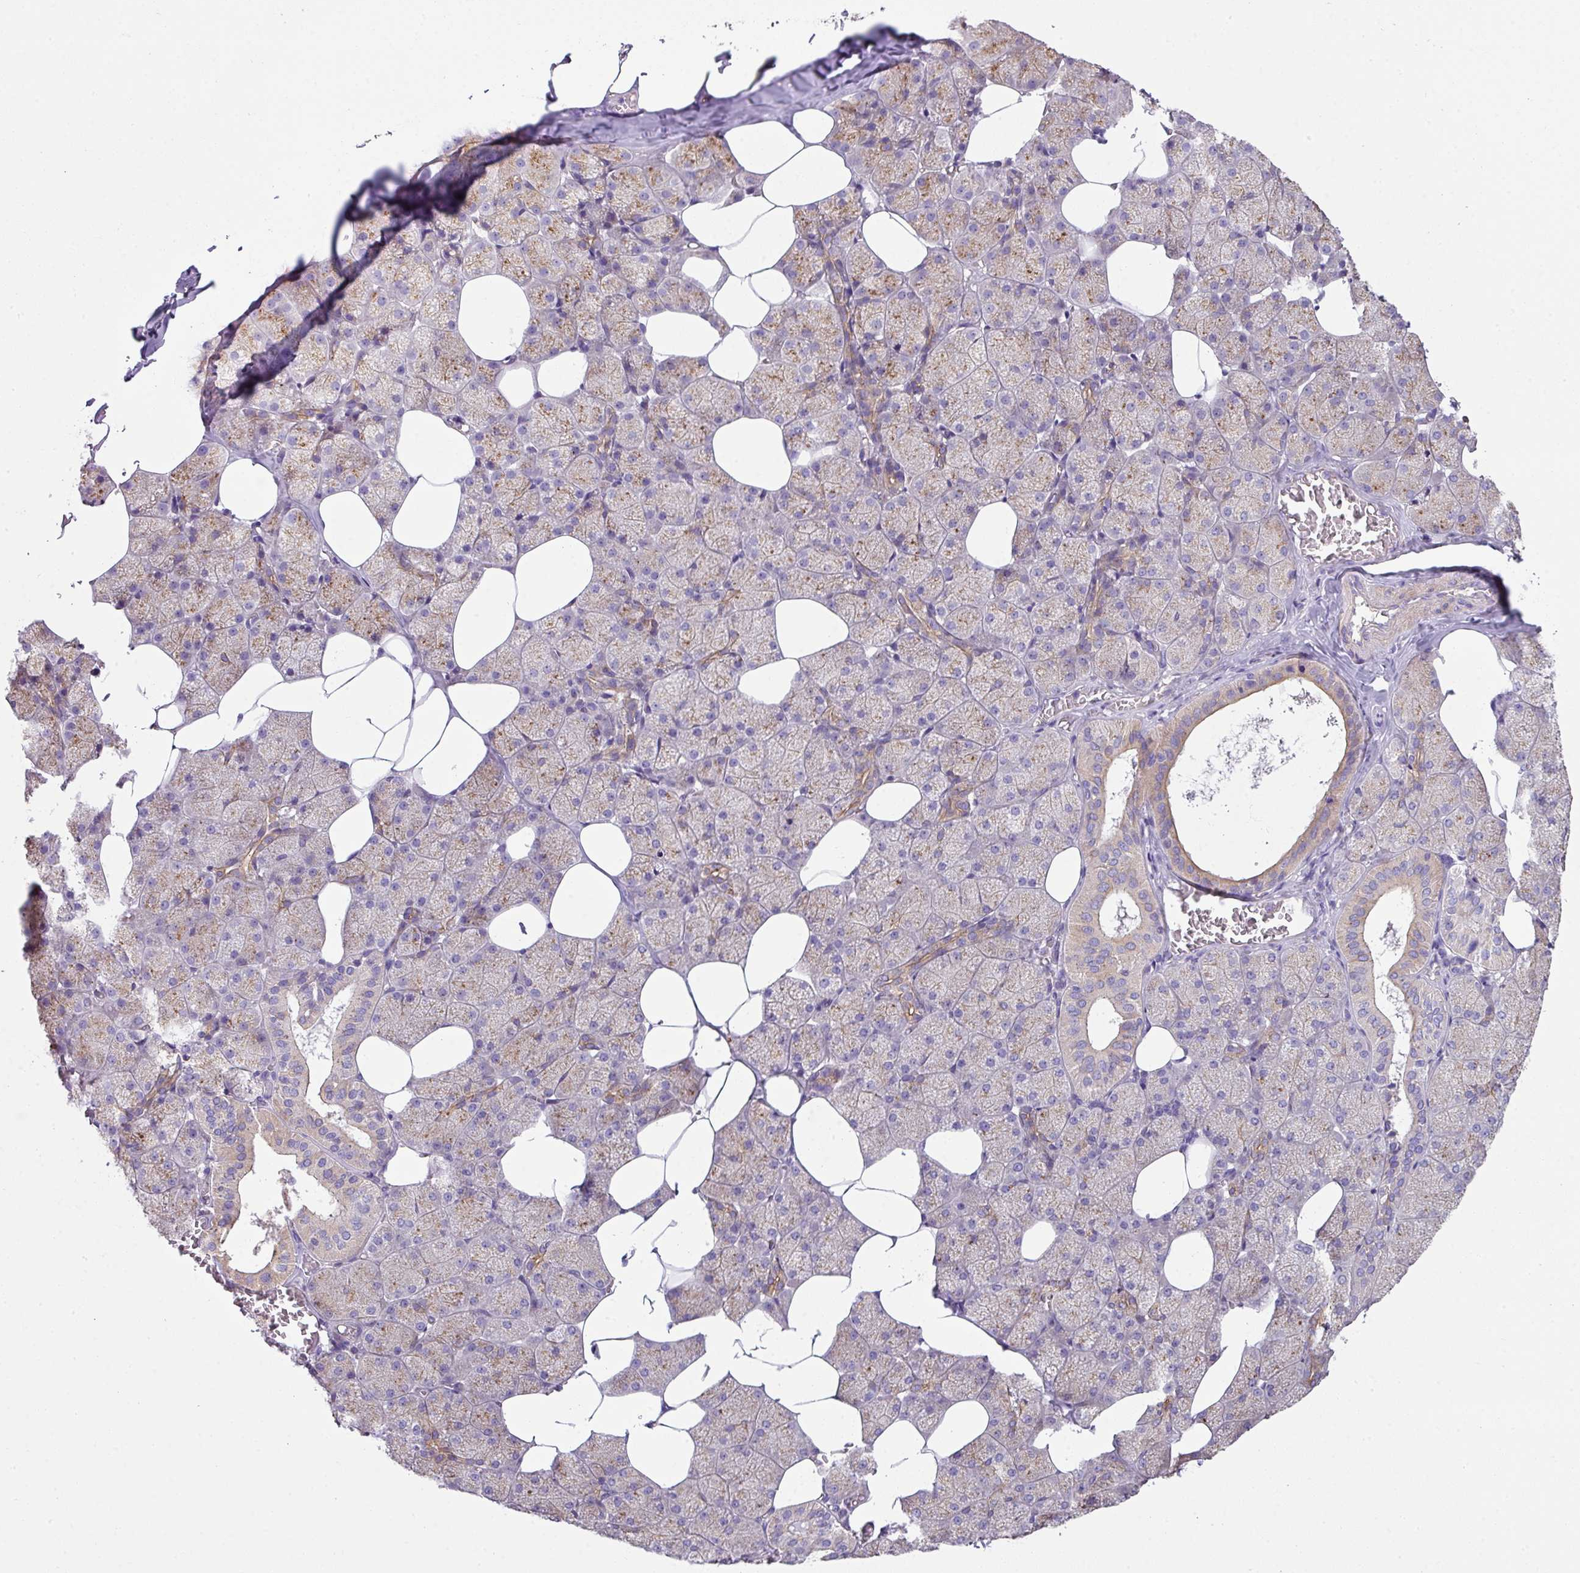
{"staining": {"intensity": "moderate", "quantity": "<25%", "location": "cytoplasmic/membranous"}, "tissue": "salivary gland", "cell_type": "Glandular cells", "image_type": "normal", "snomed": [{"axis": "morphology", "description": "Normal tissue, NOS"}, {"axis": "topography", "description": "Salivary gland"}, {"axis": "topography", "description": "Peripheral nerve tissue"}], "caption": "High-power microscopy captured an immunohistochemistry (IHC) micrograph of unremarkable salivary gland, revealing moderate cytoplasmic/membranous expression in approximately <25% of glandular cells.", "gene": "LRRC9", "patient": {"sex": "male", "age": 38}}